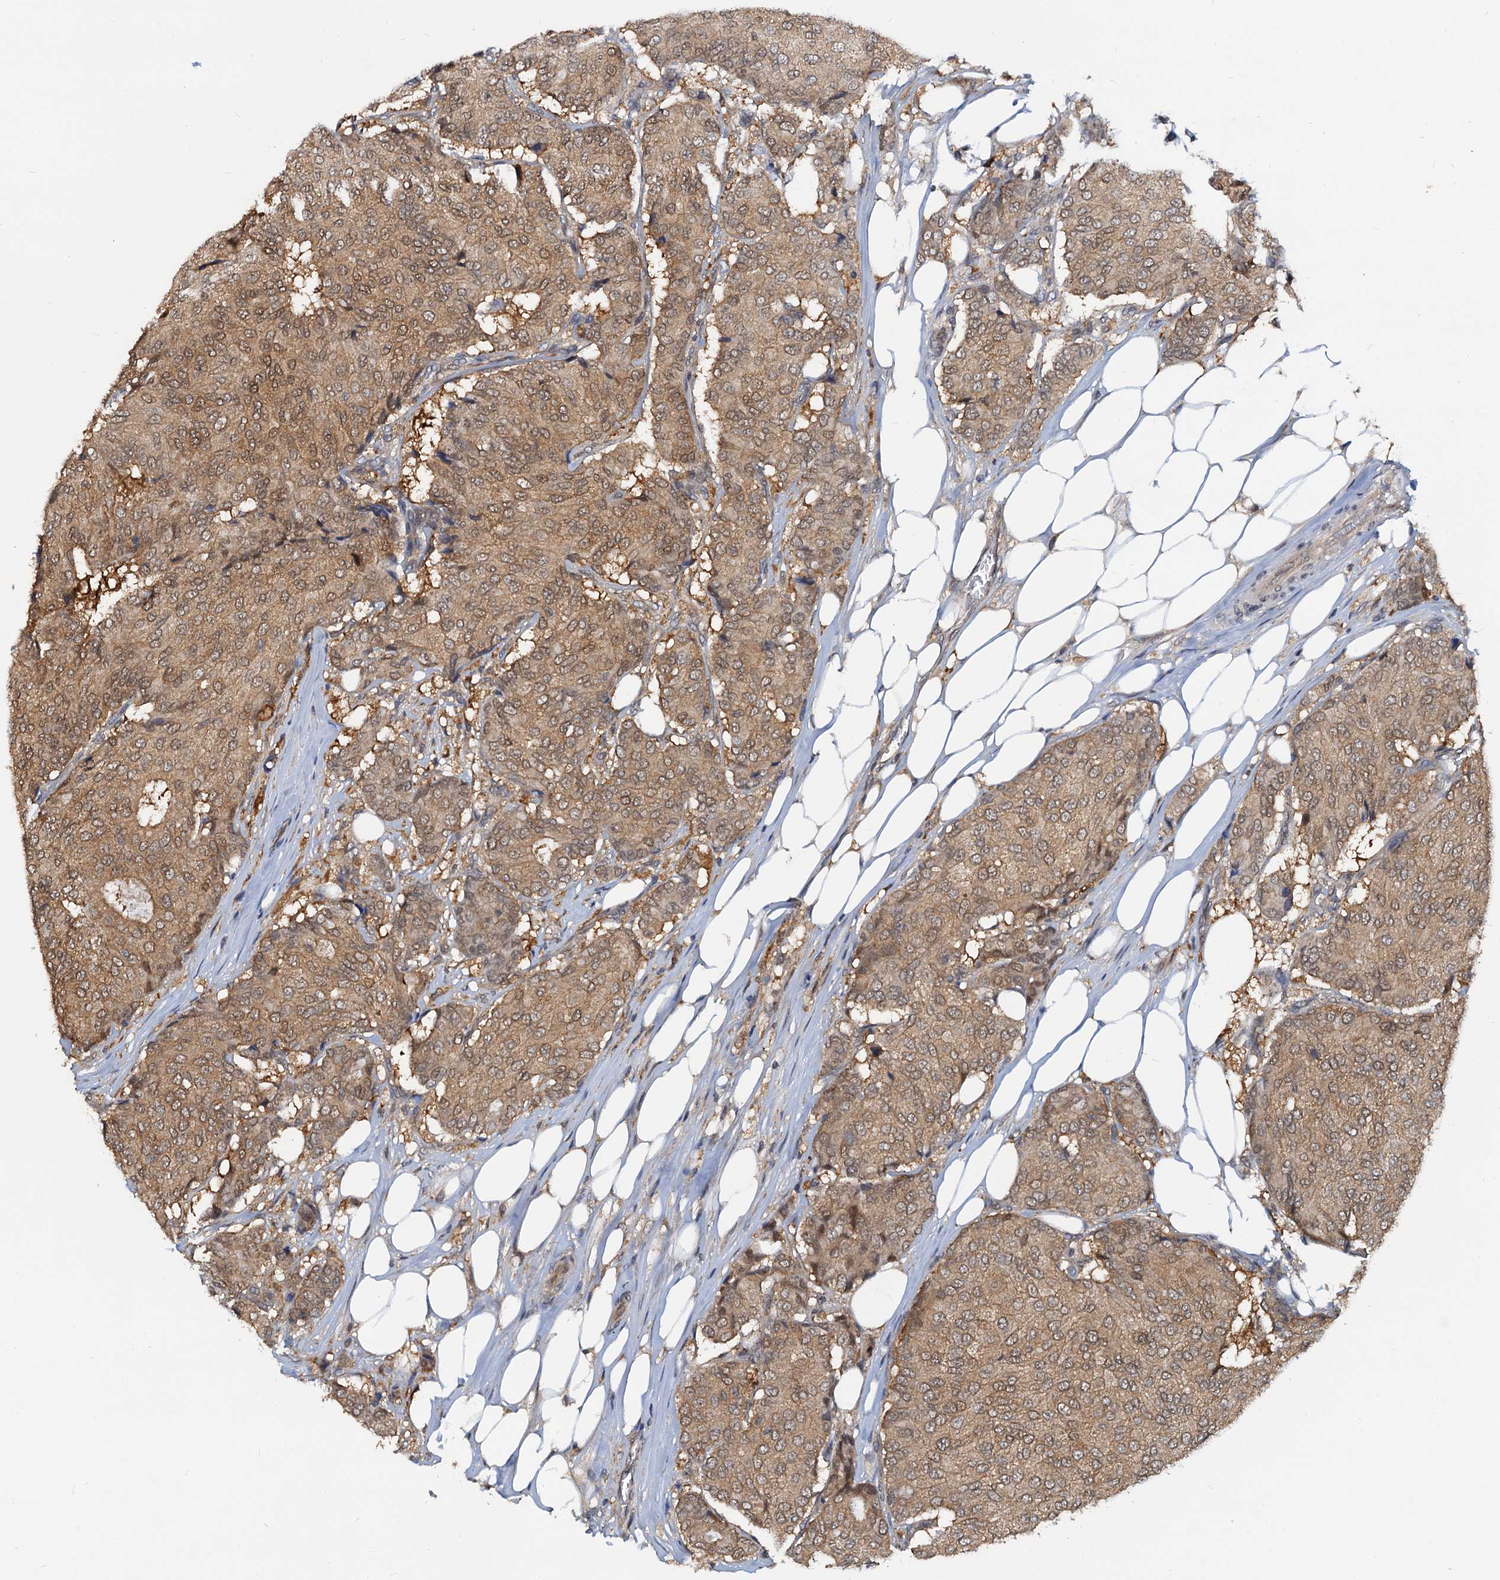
{"staining": {"intensity": "moderate", "quantity": ">75%", "location": "cytoplasmic/membranous,nuclear"}, "tissue": "breast cancer", "cell_type": "Tumor cells", "image_type": "cancer", "snomed": [{"axis": "morphology", "description": "Duct carcinoma"}, {"axis": "topography", "description": "Breast"}], "caption": "Protein expression analysis of human intraductal carcinoma (breast) reveals moderate cytoplasmic/membranous and nuclear staining in approximately >75% of tumor cells. (DAB IHC with brightfield microscopy, high magnification).", "gene": "PTGES3", "patient": {"sex": "female", "age": 75}}